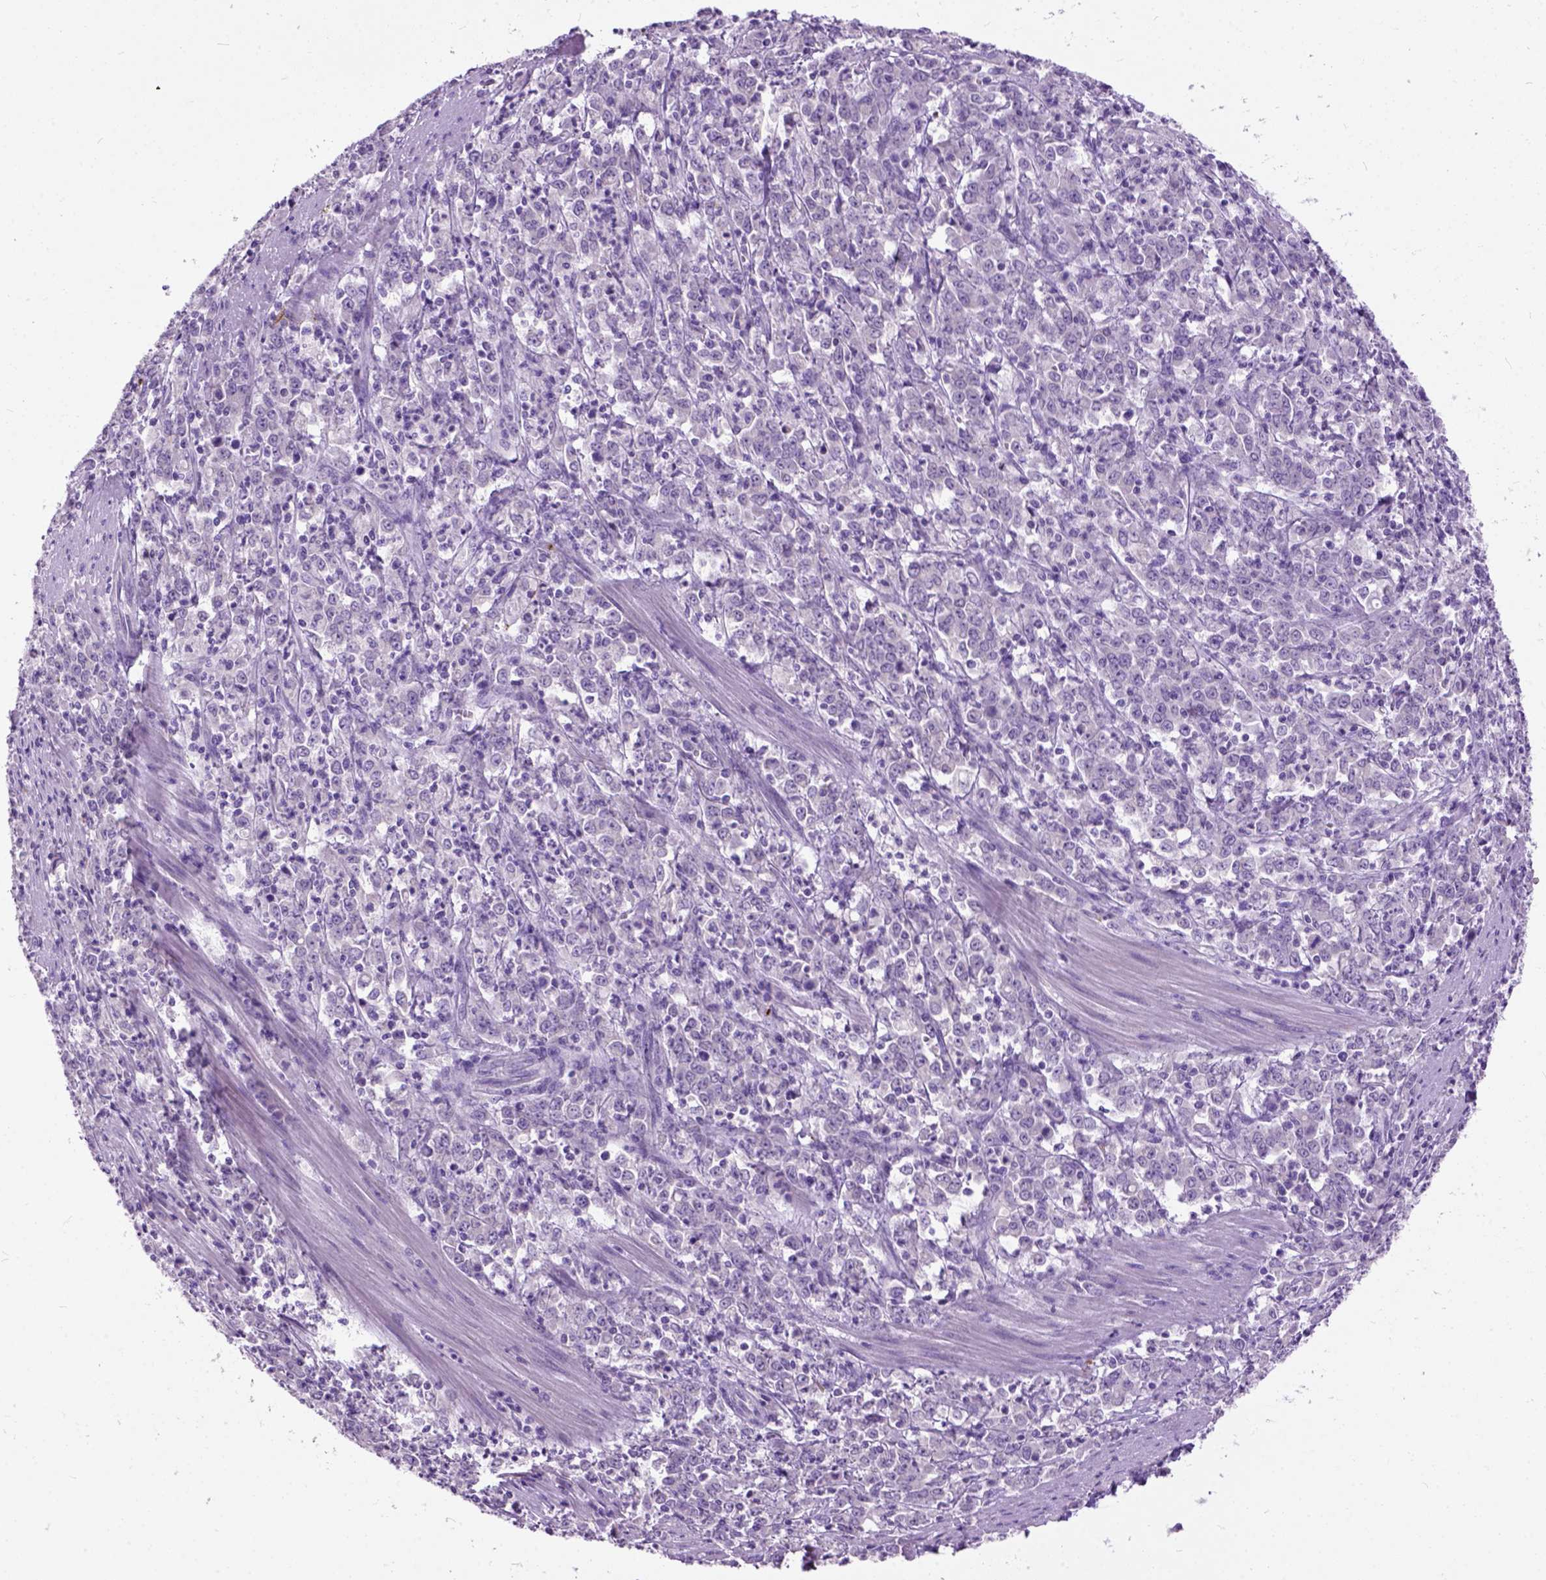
{"staining": {"intensity": "negative", "quantity": "none", "location": "none"}, "tissue": "stomach cancer", "cell_type": "Tumor cells", "image_type": "cancer", "snomed": [{"axis": "morphology", "description": "Adenocarcinoma, NOS"}, {"axis": "topography", "description": "Stomach, lower"}], "caption": "This is a image of IHC staining of stomach cancer (adenocarcinoma), which shows no expression in tumor cells.", "gene": "MAPT", "patient": {"sex": "female", "age": 71}}